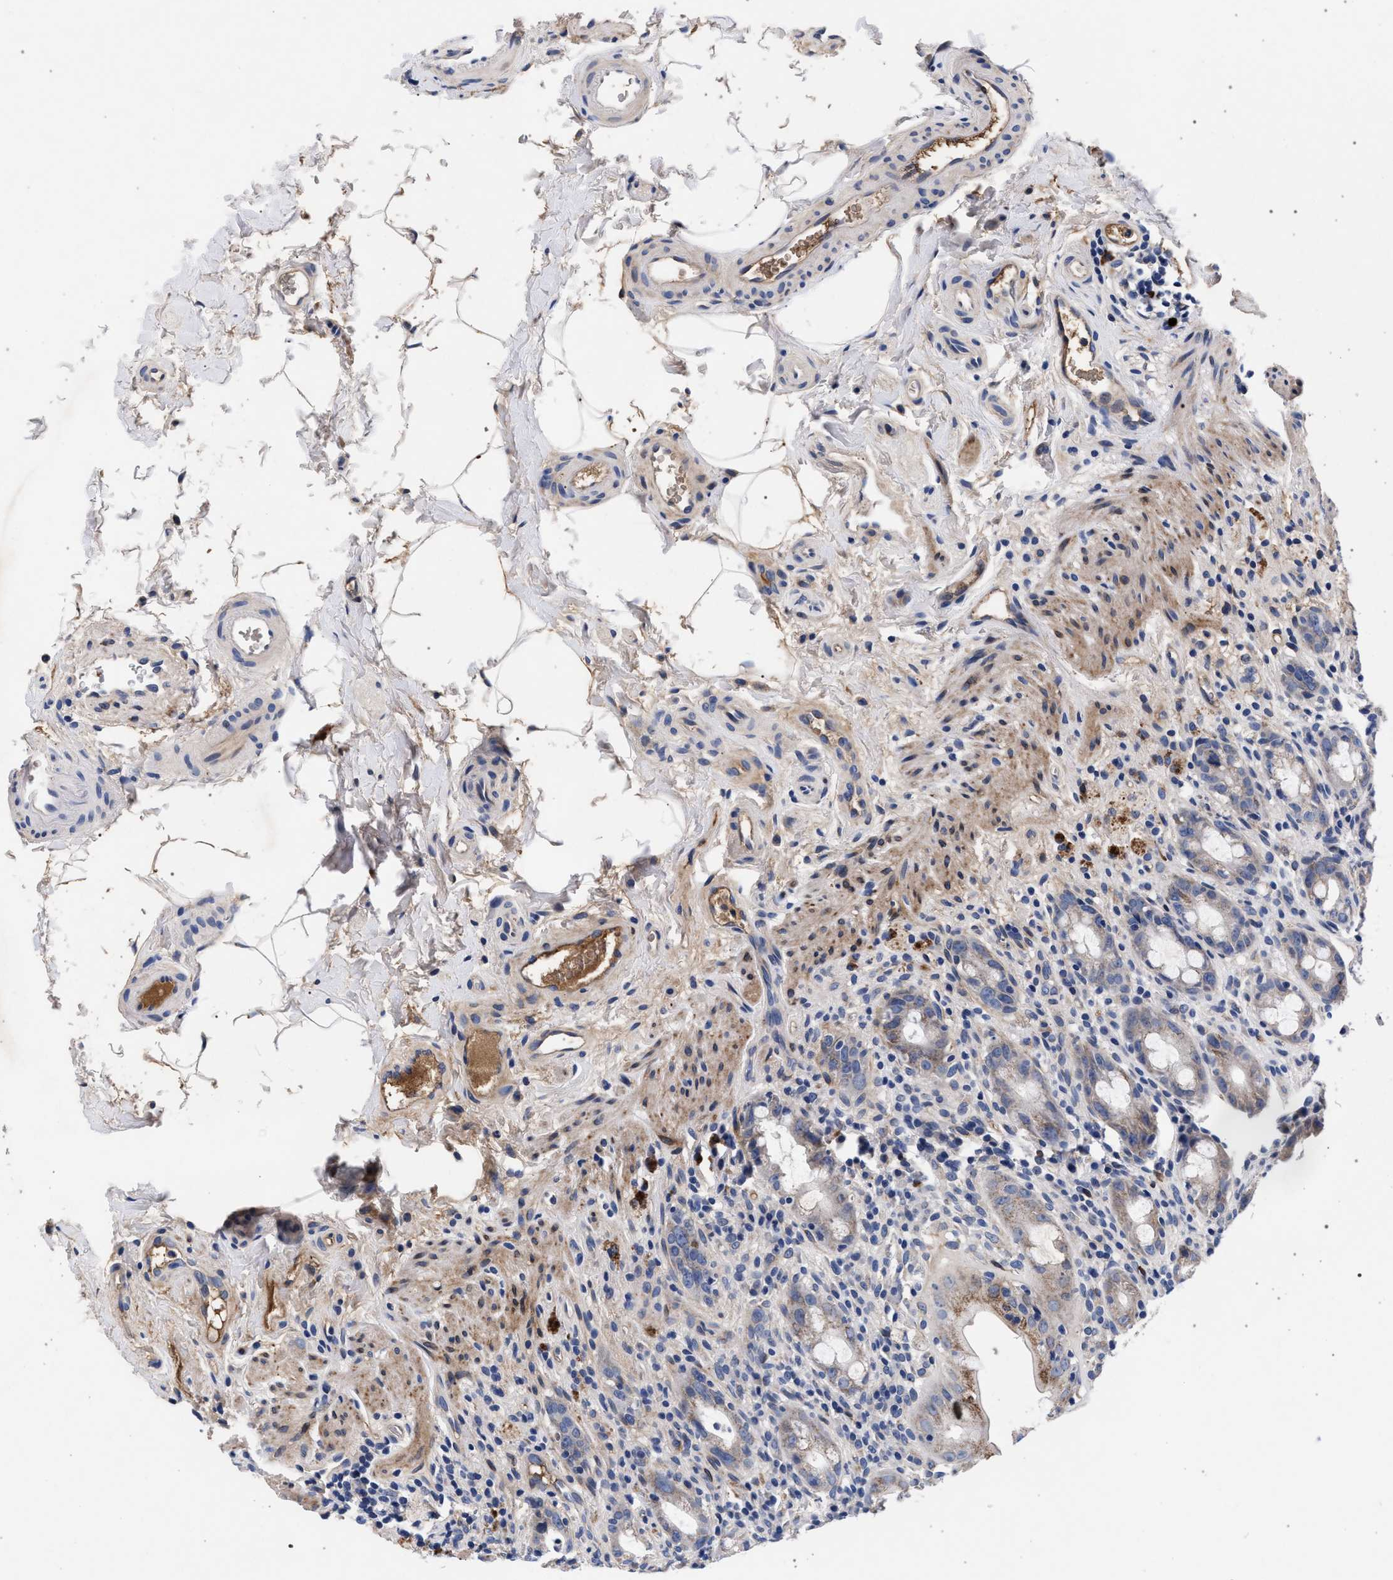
{"staining": {"intensity": "moderate", "quantity": "25%-75%", "location": "cytoplasmic/membranous"}, "tissue": "rectum", "cell_type": "Glandular cells", "image_type": "normal", "snomed": [{"axis": "morphology", "description": "Normal tissue, NOS"}, {"axis": "topography", "description": "Rectum"}], "caption": "Moderate cytoplasmic/membranous expression for a protein is identified in approximately 25%-75% of glandular cells of unremarkable rectum using immunohistochemistry (IHC).", "gene": "ACOX1", "patient": {"sex": "male", "age": 44}}